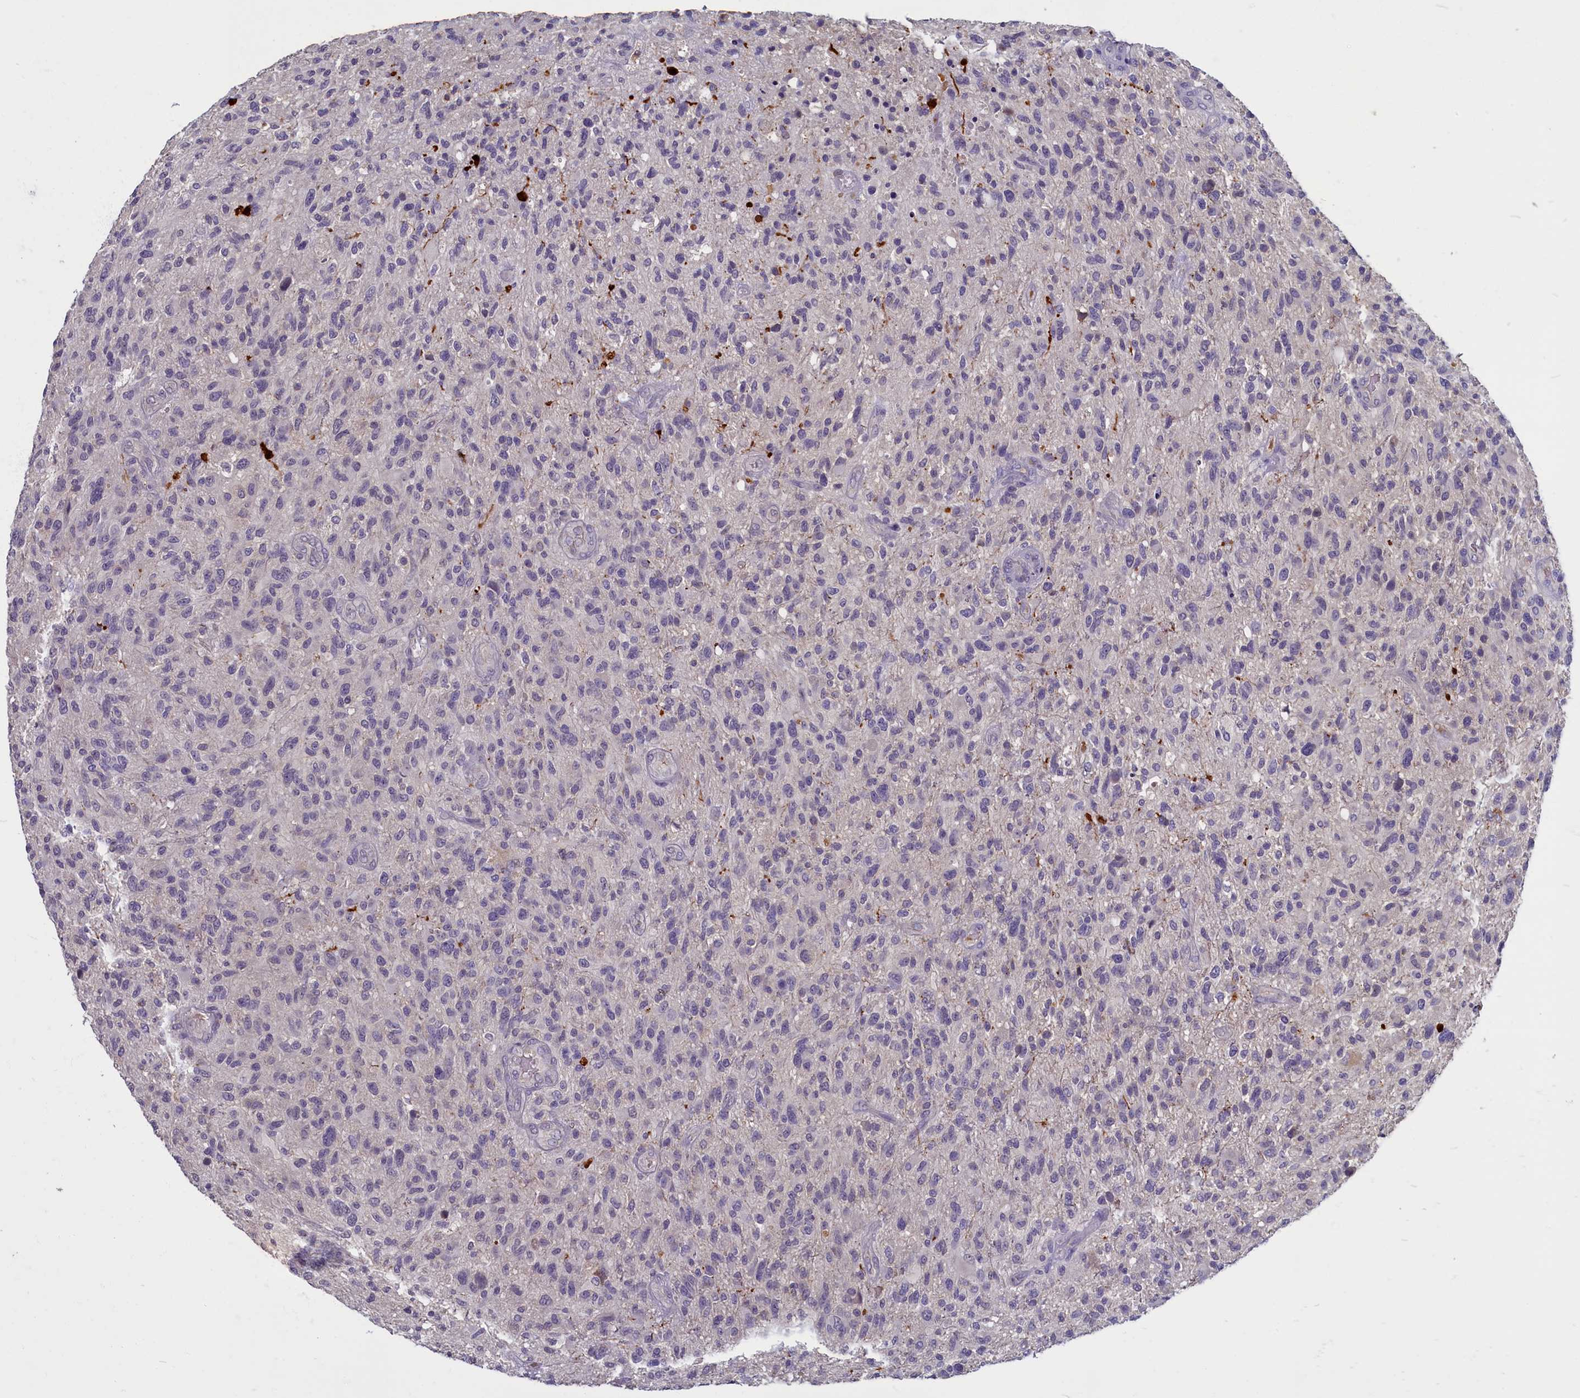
{"staining": {"intensity": "negative", "quantity": "none", "location": "none"}, "tissue": "glioma", "cell_type": "Tumor cells", "image_type": "cancer", "snomed": [{"axis": "morphology", "description": "Glioma, malignant, High grade"}, {"axis": "topography", "description": "Brain"}], "caption": "Immunohistochemical staining of human glioma reveals no significant staining in tumor cells.", "gene": "SV2C", "patient": {"sex": "male", "age": 47}}